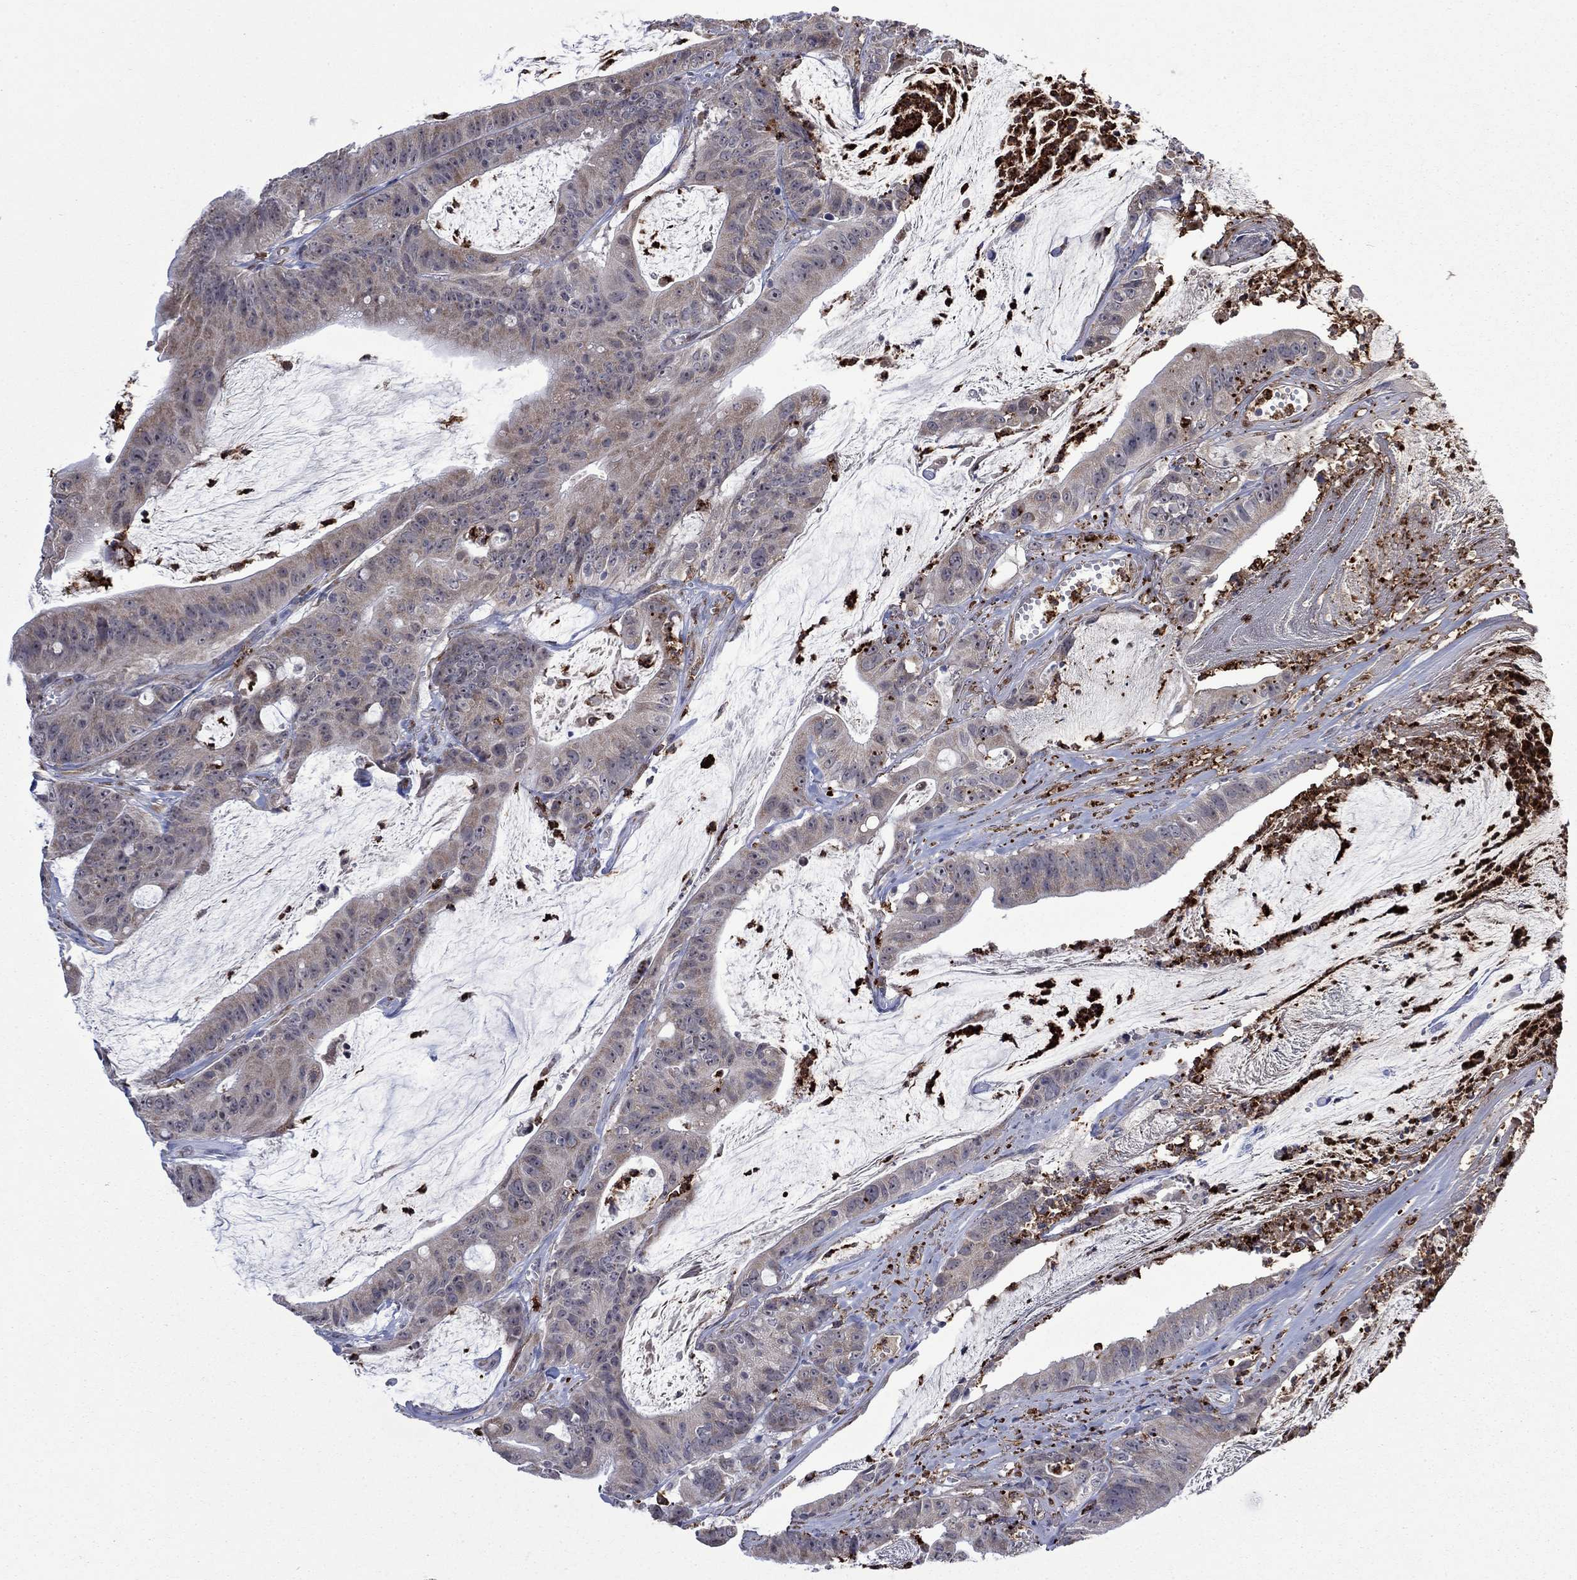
{"staining": {"intensity": "weak", "quantity": "25%-75%", "location": "cytoplasmic/membranous"}, "tissue": "colorectal cancer", "cell_type": "Tumor cells", "image_type": "cancer", "snomed": [{"axis": "morphology", "description": "Adenocarcinoma, NOS"}, {"axis": "topography", "description": "Colon"}], "caption": "Colorectal cancer stained with a protein marker reveals weak staining in tumor cells.", "gene": "MTRFR", "patient": {"sex": "female", "age": 69}}